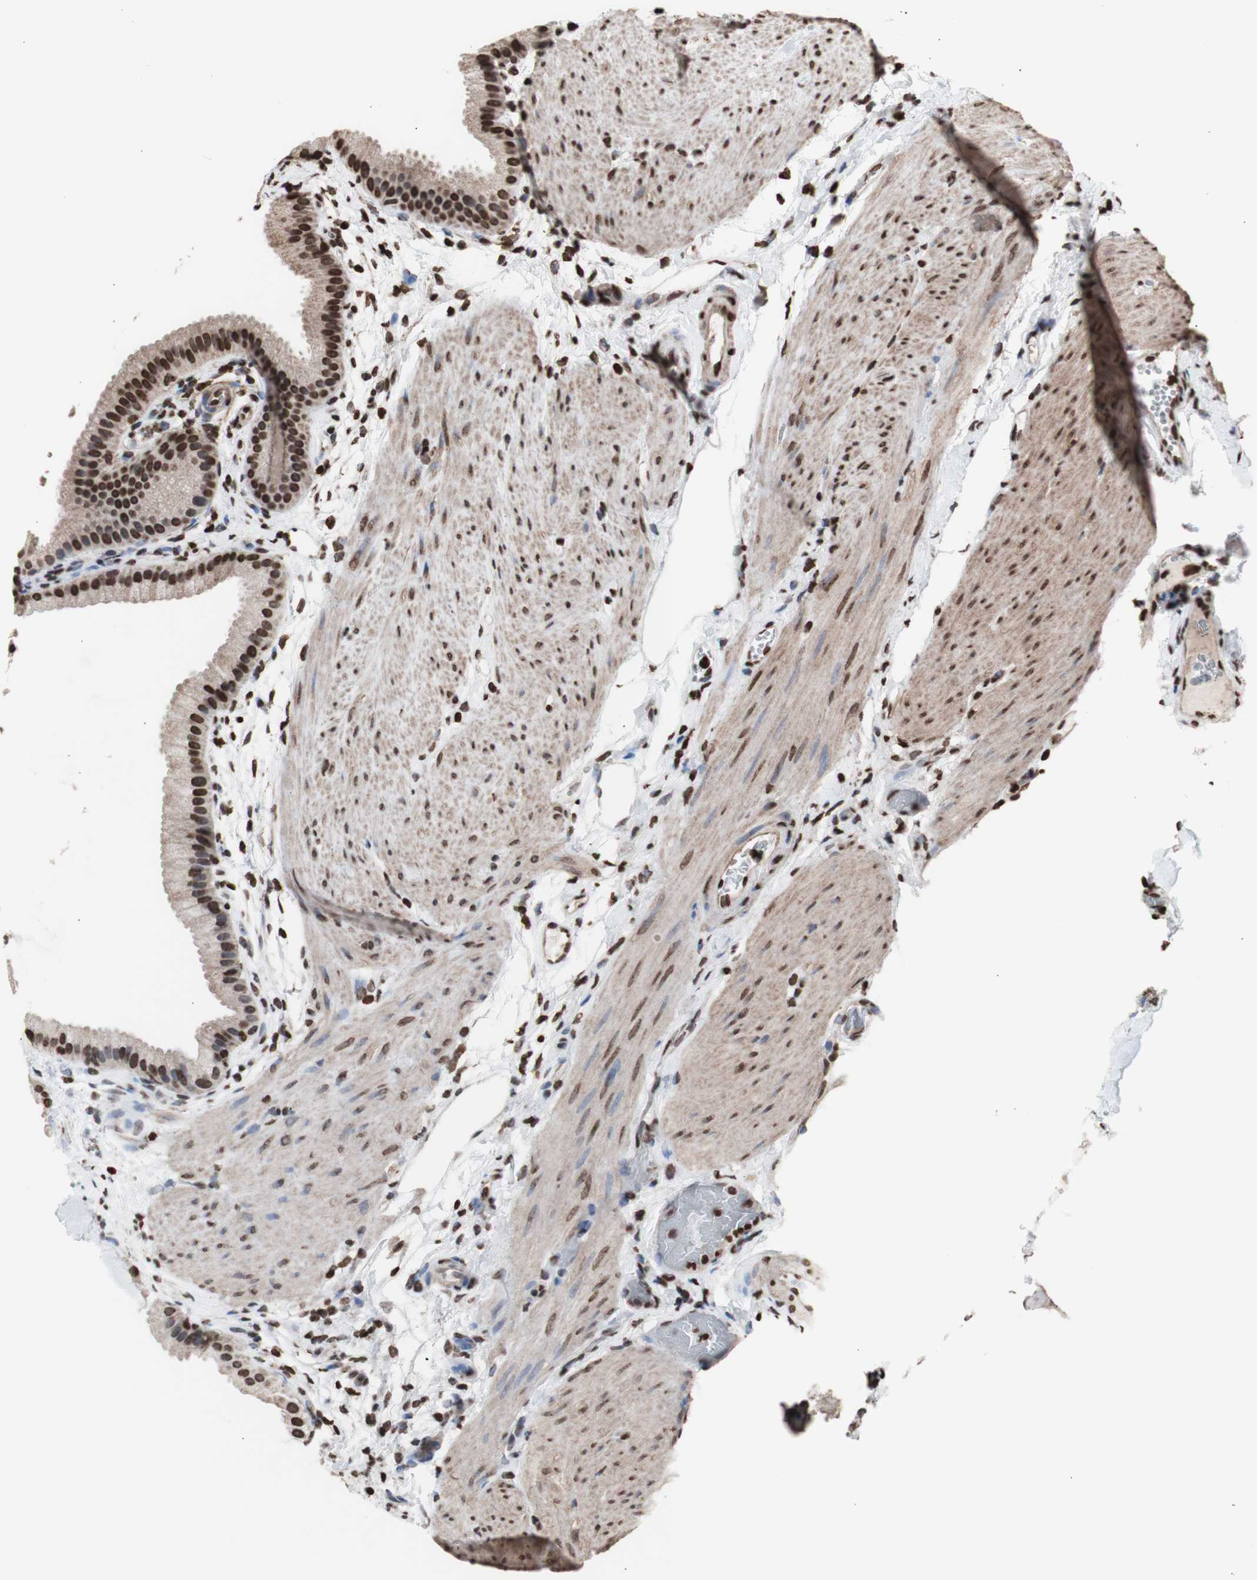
{"staining": {"intensity": "strong", "quantity": ">75%", "location": "cytoplasmic/membranous,nuclear"}, "tissue": "gallbladder", "cell_type": "Glandular cells", "image_type": "normal", "snomed": [{"axis": "morphology", "description": "Normal tissue, NOS"}, {"axis": "topography", "description": "Gallbladder"}], "caption": "Strong cytoplasmic/membranous,nuclear protein positivity is seen in approximately >75% of glandular cells in gallbladder.", "gene": "SNAI2", "patient": {"sex": "female", "age": 64}}